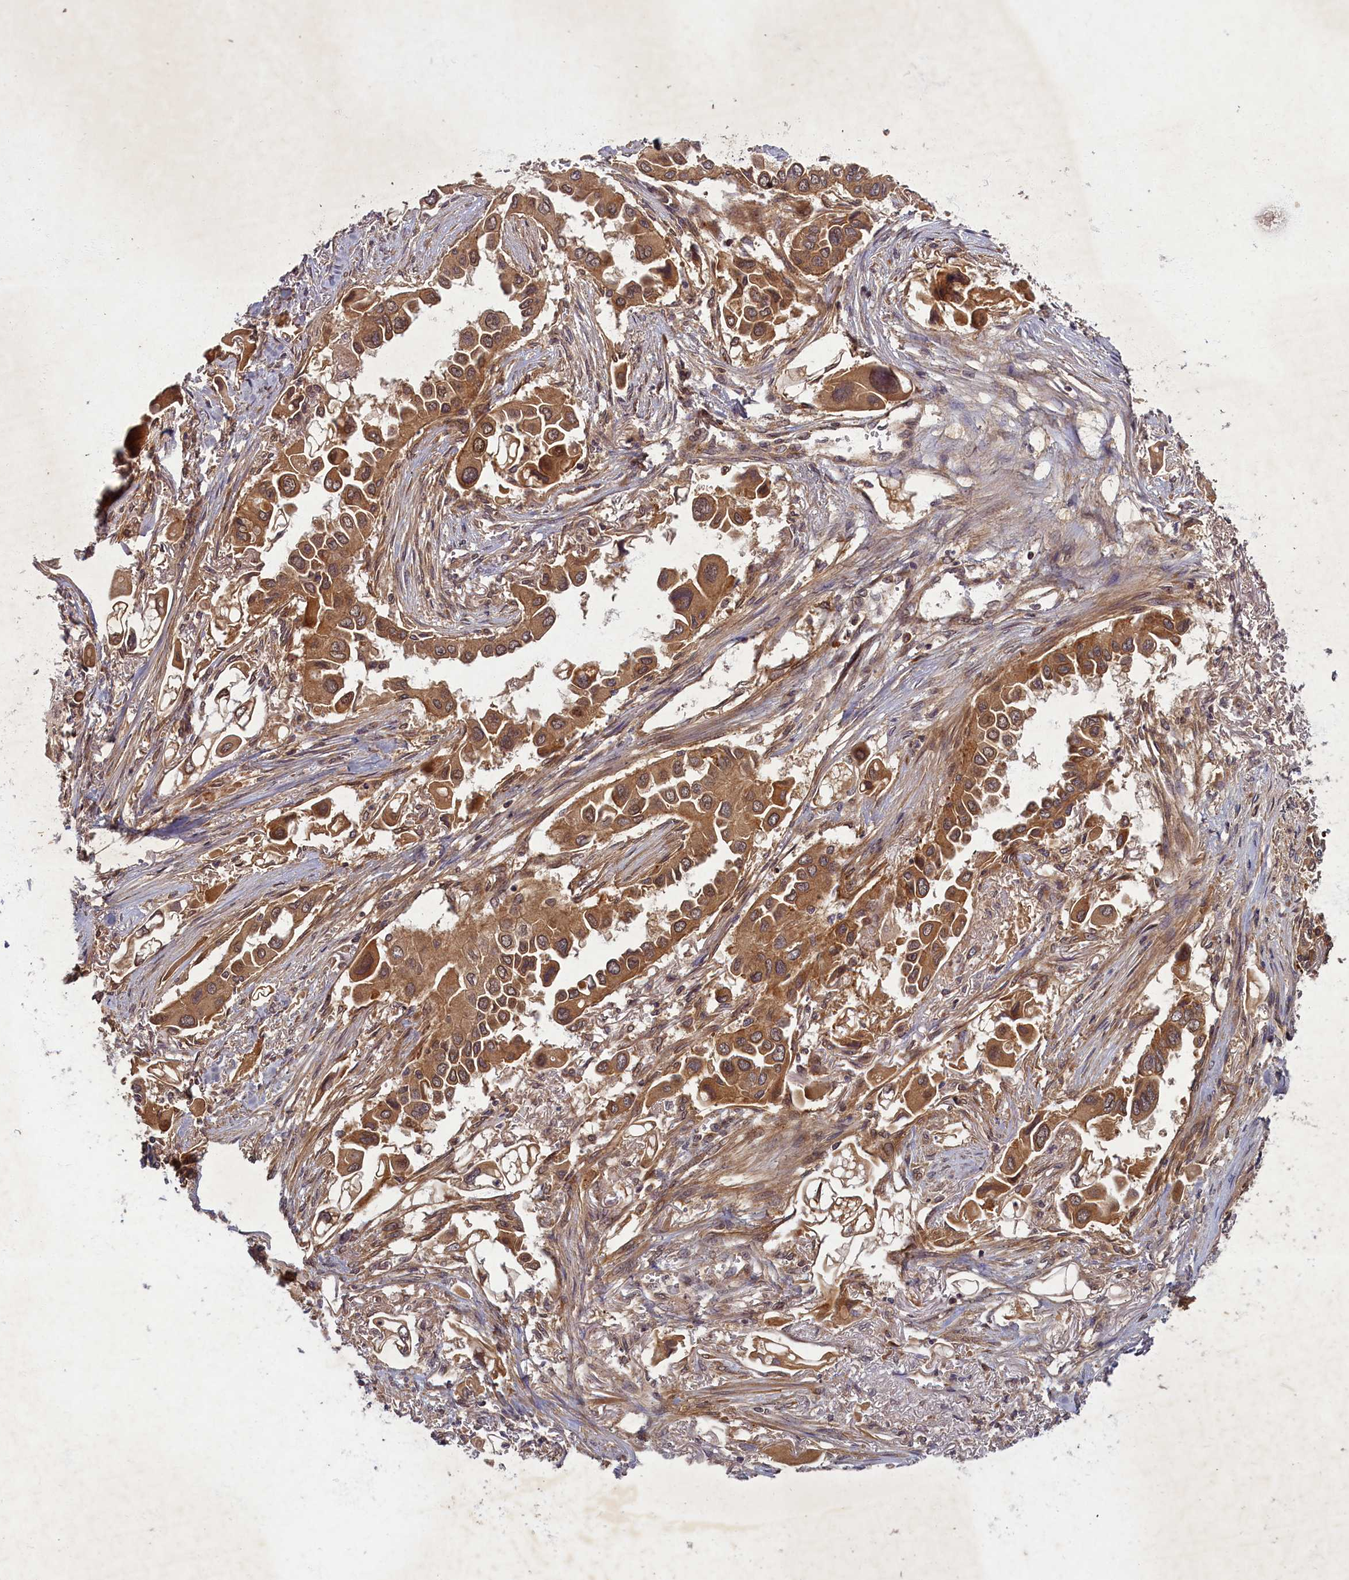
{"staining": {"intensity": "moderate", "quantity": ">75%", "location": "cytoplasmic/membranous"}, "tissue": "lung cancer", "cell_type": "Tumor cells", "image_type": "cancer", "snomed": [{"axis": "morphology", "description": "Adenocarcinoma, NOS"}, {"axis": "topography", "description": "Lung"}], "caption": "An immunohistochemistry (IHC) photomicrograph of neoplastic tissue is shown. Protein staining in brown highlights moderate cytoplasmic/membranous positivity in lung cancer within tumor cells.", "gene": "BICD1", "patient": {"sex": "female", "age": 76}}